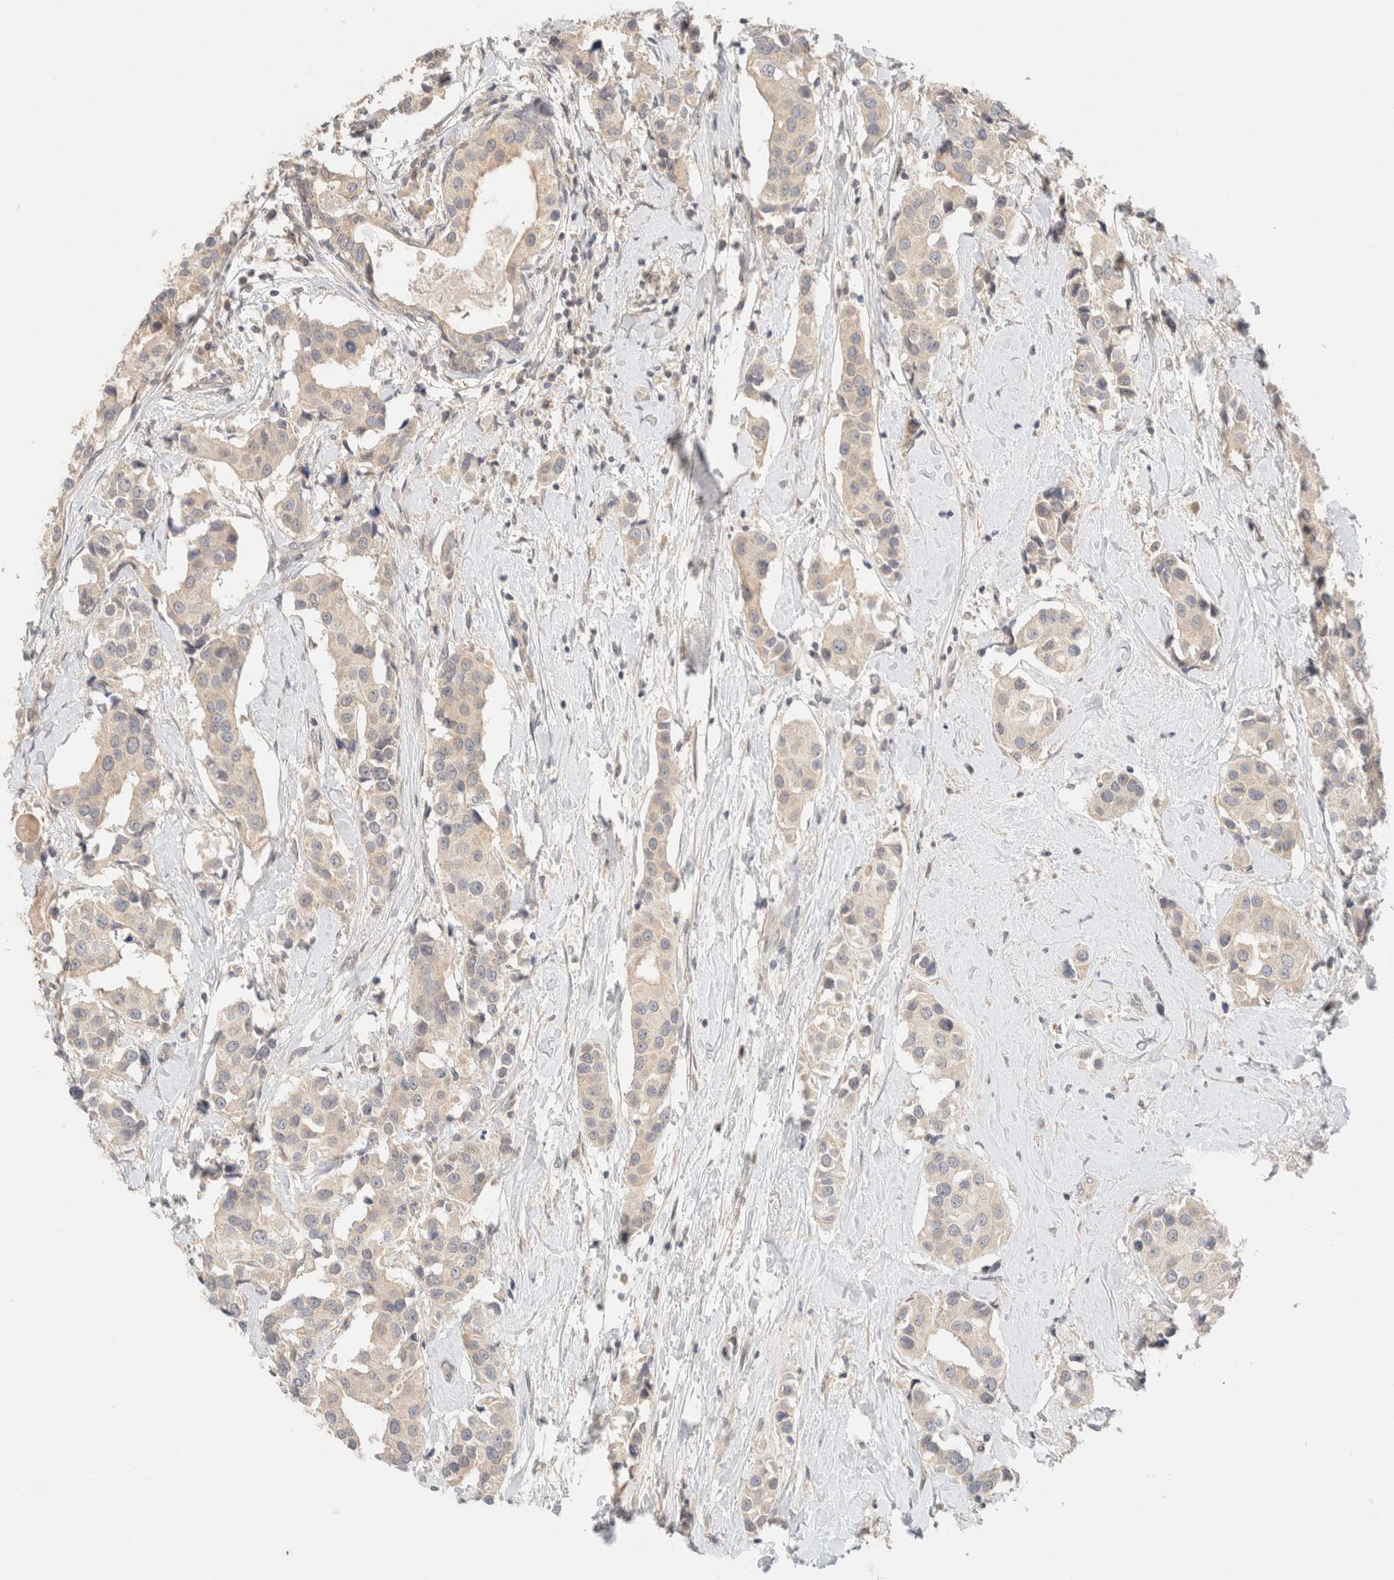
{"staining": {"intensity": "negative", "quantity": "none", "location": "none"}, "tissue": "breast cancer", "cell_type": "Tumor cells", "image_type": "cancer", "snomed": [{"axis": "morphology", "description": "Normal tissue, NOS"}, {"axis": "morphology", "description": "Duct carcinoma"}, {"axis": "topography", "description": "Breast"}], "caption": "Immunohistochemistry image of neoplastic tissue: human breast cancer (intraductal carcinoma) stained with DAB demonstrates no significant protein staining in tumor cells. (Stains: DAB (3,3'-diaminobenzidine) immunohistochemistry (IHC) with hematoxylin counter stain, Microscopy: brightfield microscopy at high magnification).", "gene": "SARM1", "patient": {"sex": "female", "age": 39}}